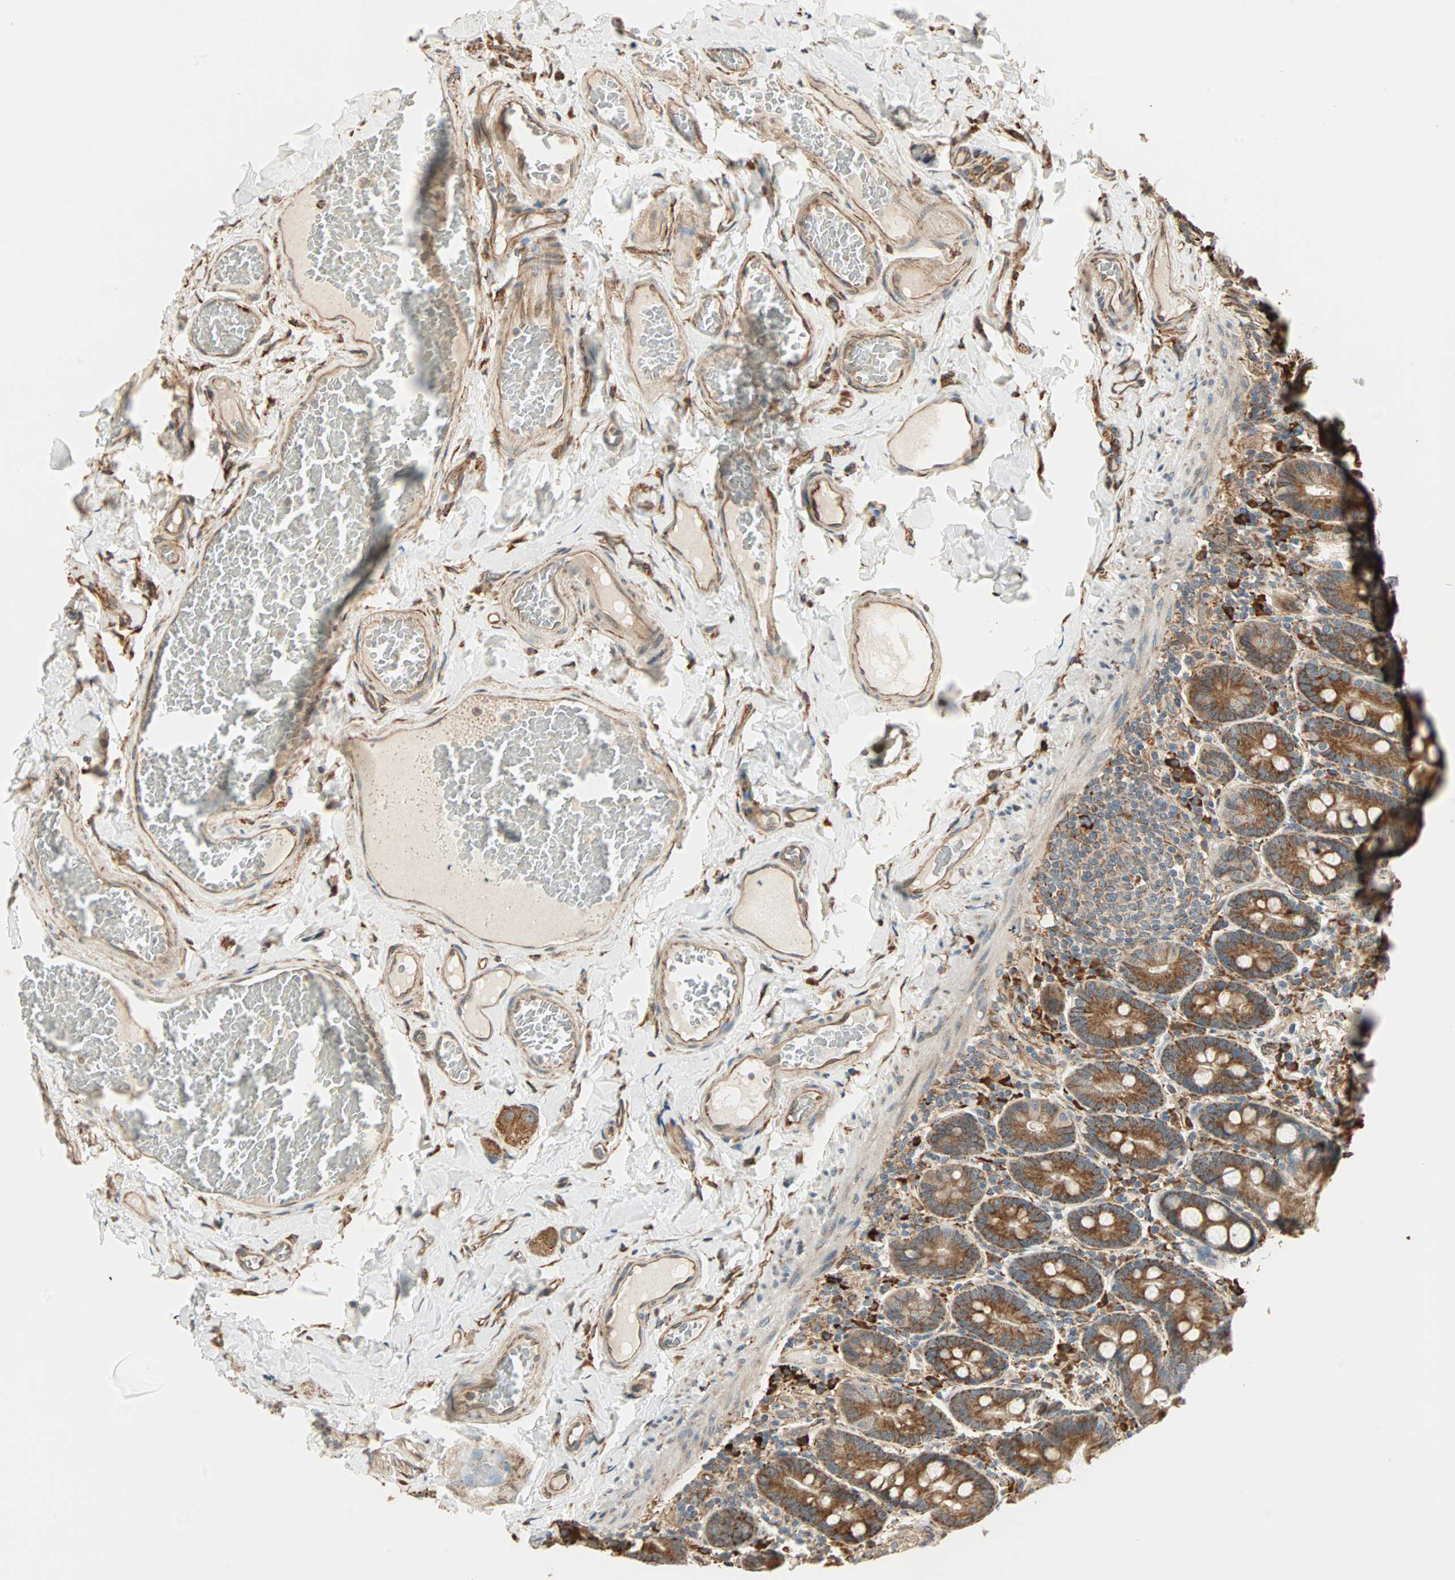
{"staining": {"intensity": "strong", "quantity": ">75%", "location": "cytoplasmic/membranous"}, "tissue": "duodenum", "cell_type": "Glandular cells", "image_type": "normal", "snomed": [{"axis": "morphology", "description": "Normal tissue, NOS"}, {"axis": "topography", "description": "Duodenum"}], "caption": "Immunohistochemistry of benign human duodenum exhibits high levels of strong cytoplasmic/membranous staining in approximately >75% of glandular cells. (brown staining indicates protein expression, while blue staining denotes nuclei).", "gene": "P4HA1", "patient": {"sex": "male", "age": 66}}